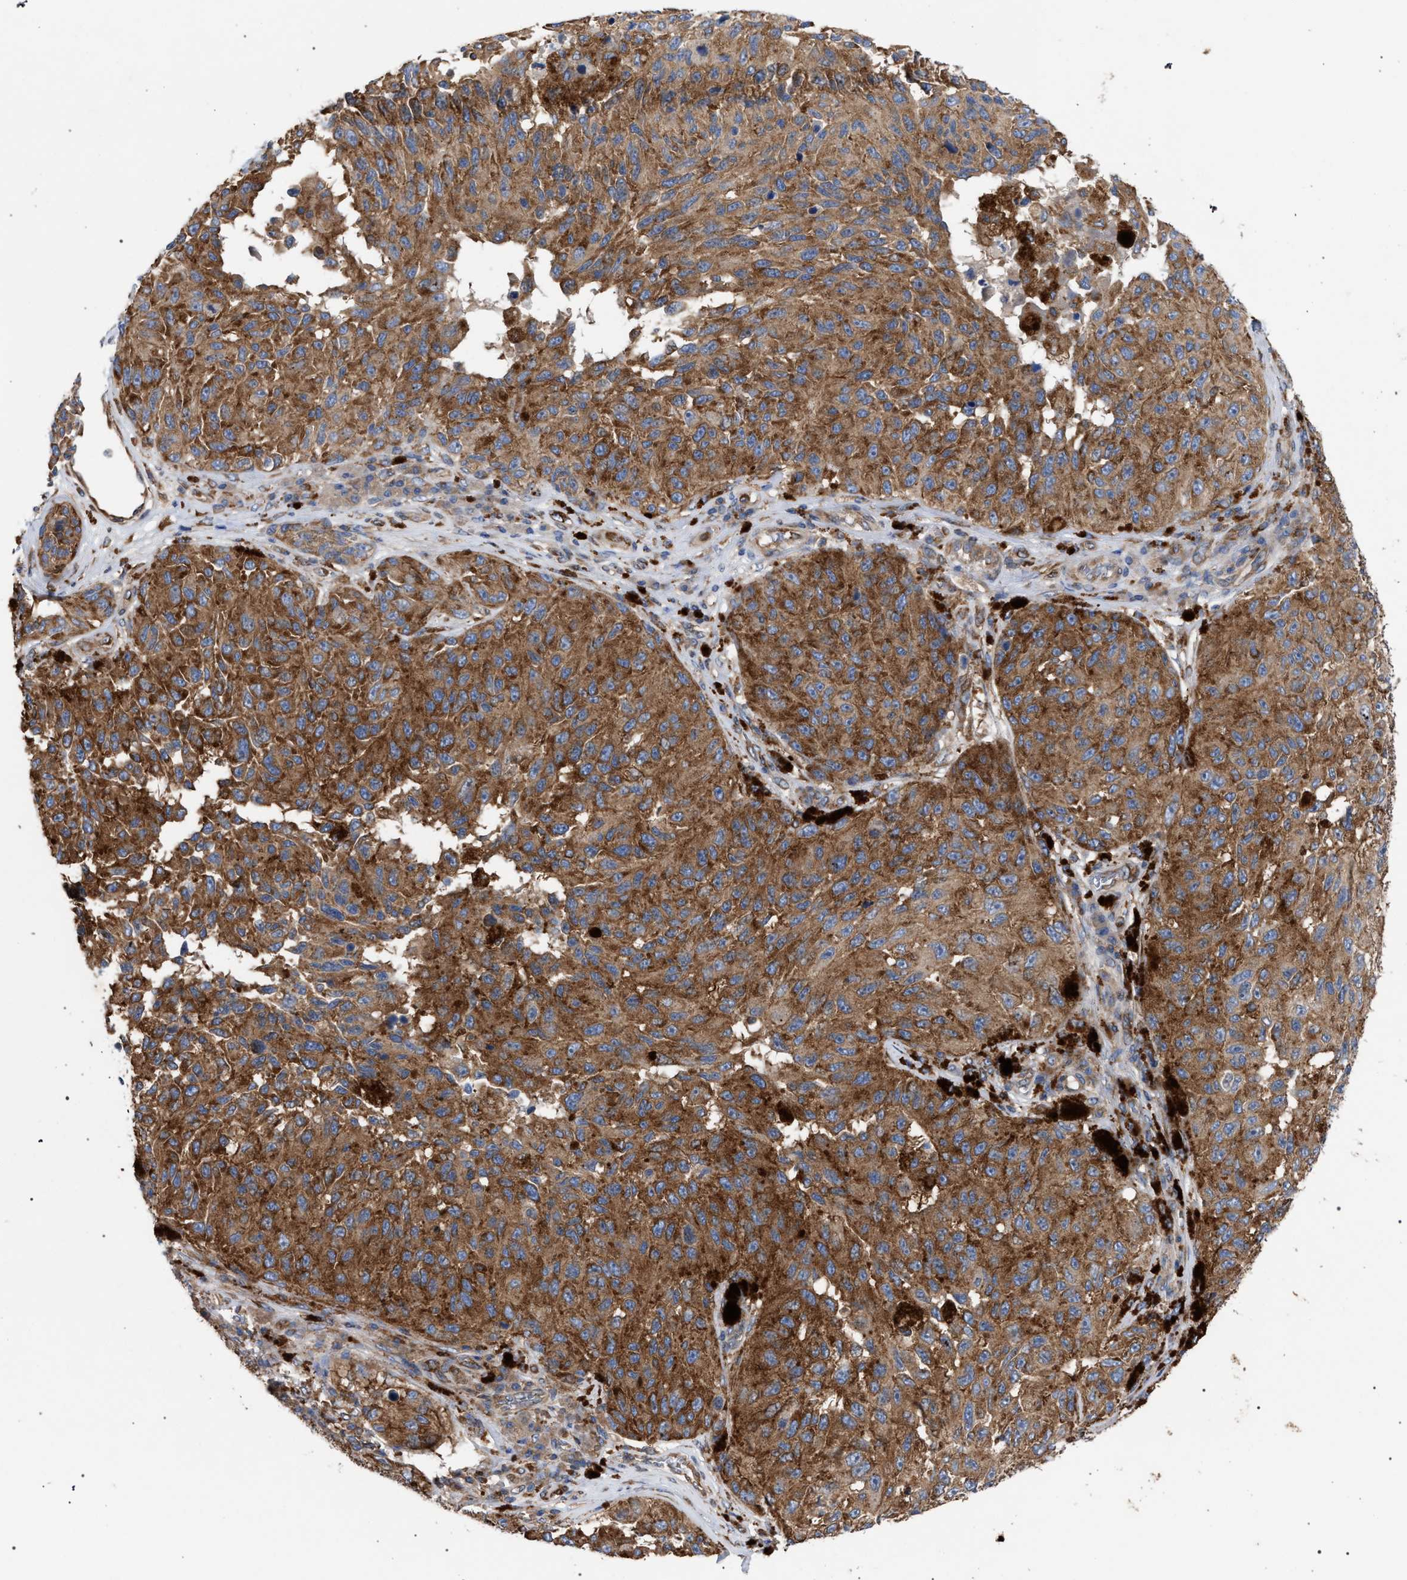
{"staining": {"intensity": "moderate", "quantity": ">75%", "location": "cytoplasmic/membranous"}, "tissue": "melanoma", "cell_type": "Tumor cells", "image_type": "cancer", "snomed": [{"axis": "morphology", "description": "Malignant melanoma, NOS"}, {"axis": "topography", "description": "Skin"}], "caption": "The image shows immunohistochemical staining of melanoma. There is moderate cytoplasmic/membranous expression is appreciated in about >75% of tumor cells. (DAB IHC, brown staining for protein, blue staining for nuclei).", "gene": "CDR2L", "patient": {"sex": "female", "age": 73}}